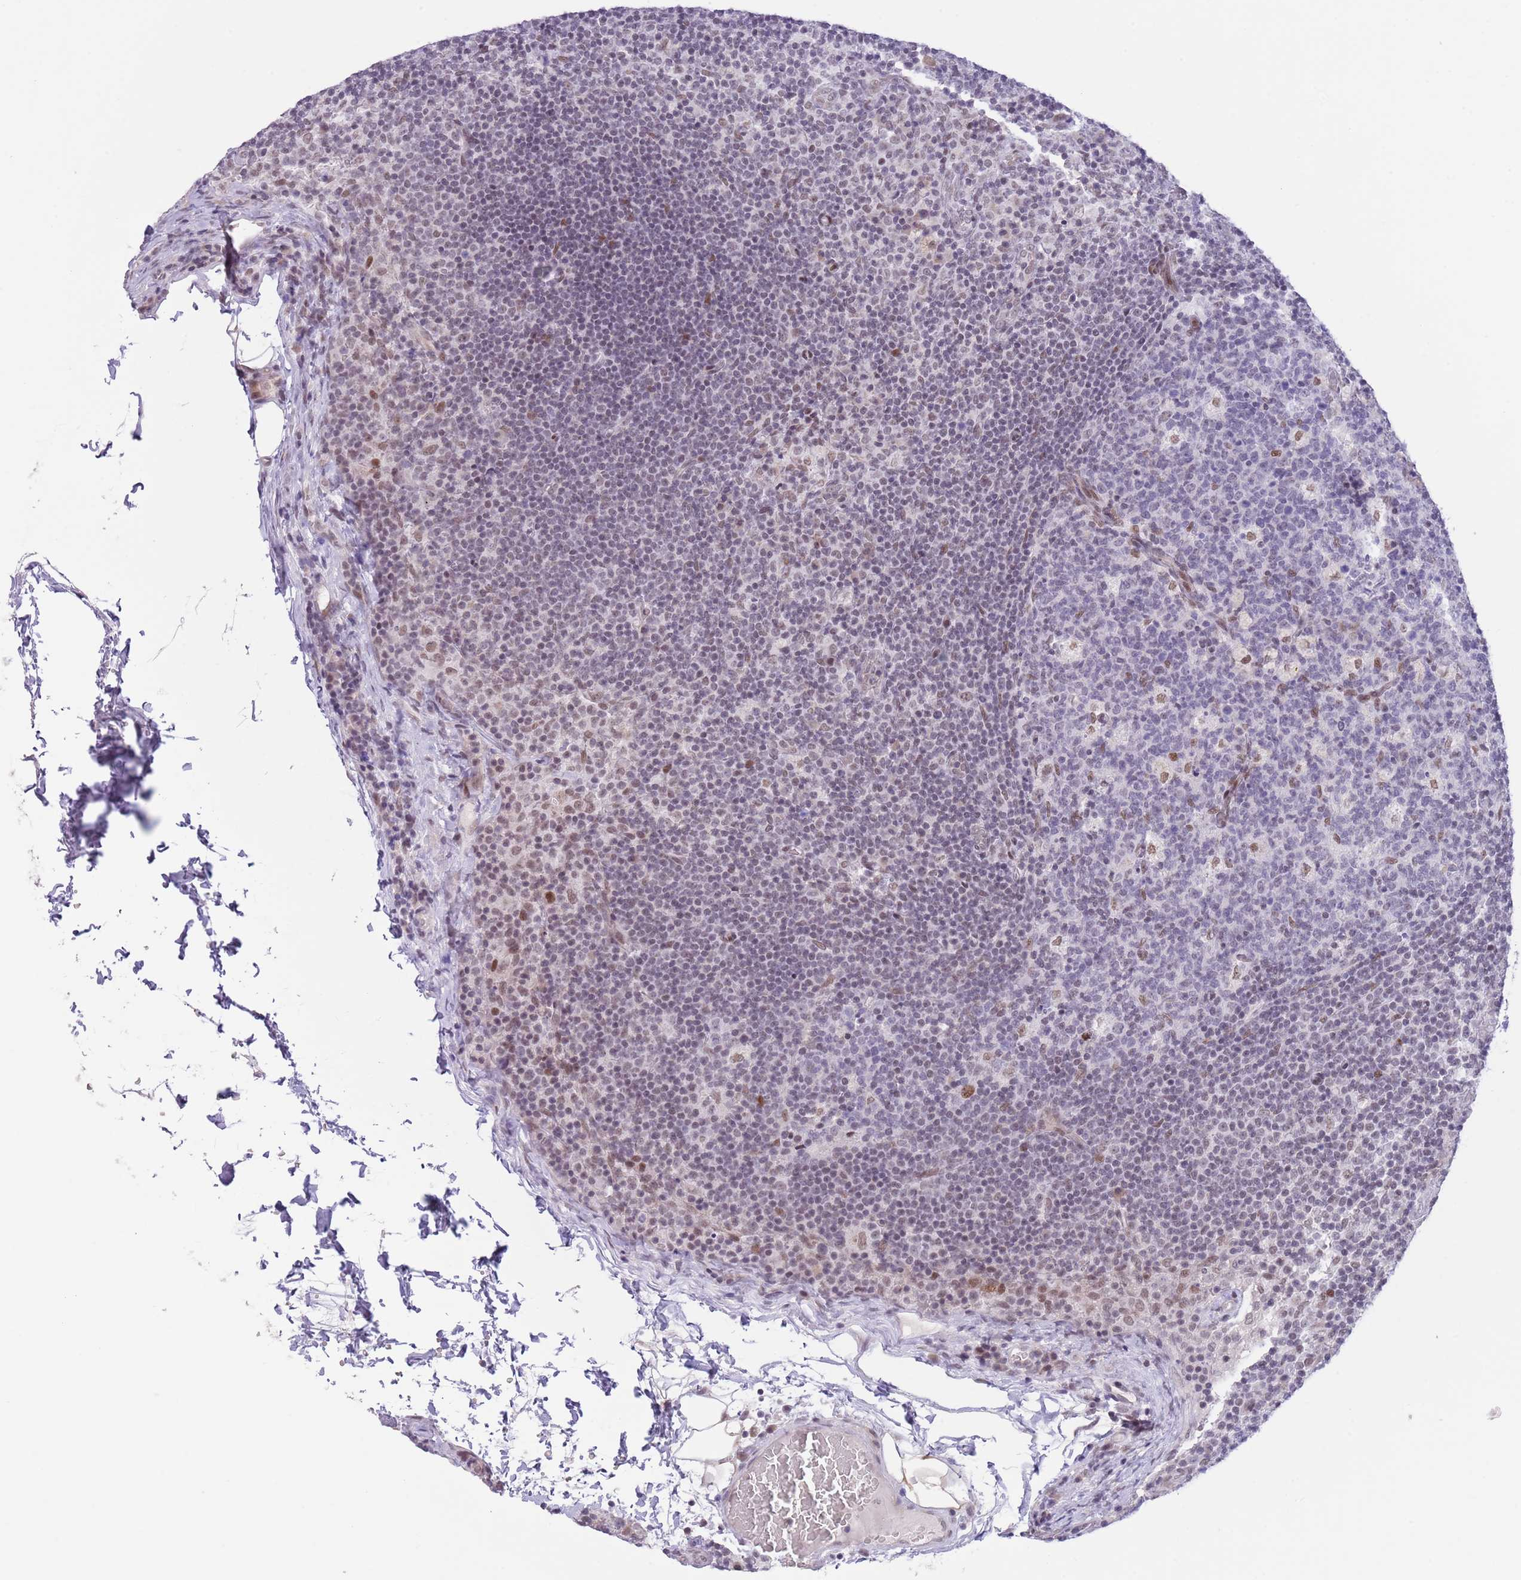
{"staining": {"intensity": "weak", "quantity": "<25%", "location": "nuclear"}, "tissue": "lymph node", "cell_type": "Germinal center cells", "image_type": "normal", "snomed": [{"axis": "morphology", "description": "Normal tissue, NOS"}, {"axis": "topography", "description": "Lymph node"}], "caption": "IHC photomicrograph of unremarkable lymph node: lymph node stained with DAB (3,3'-diaminobenzidine) displays no significant protein staining in germinal center cells. The staining is performed using DAB (3,3'-diaminobenzidine) brown chromogen with nuclei counter-stained in using hematoxylin.", "gene": "RFX1", "patient": {"sex": "female", "age": 31}}